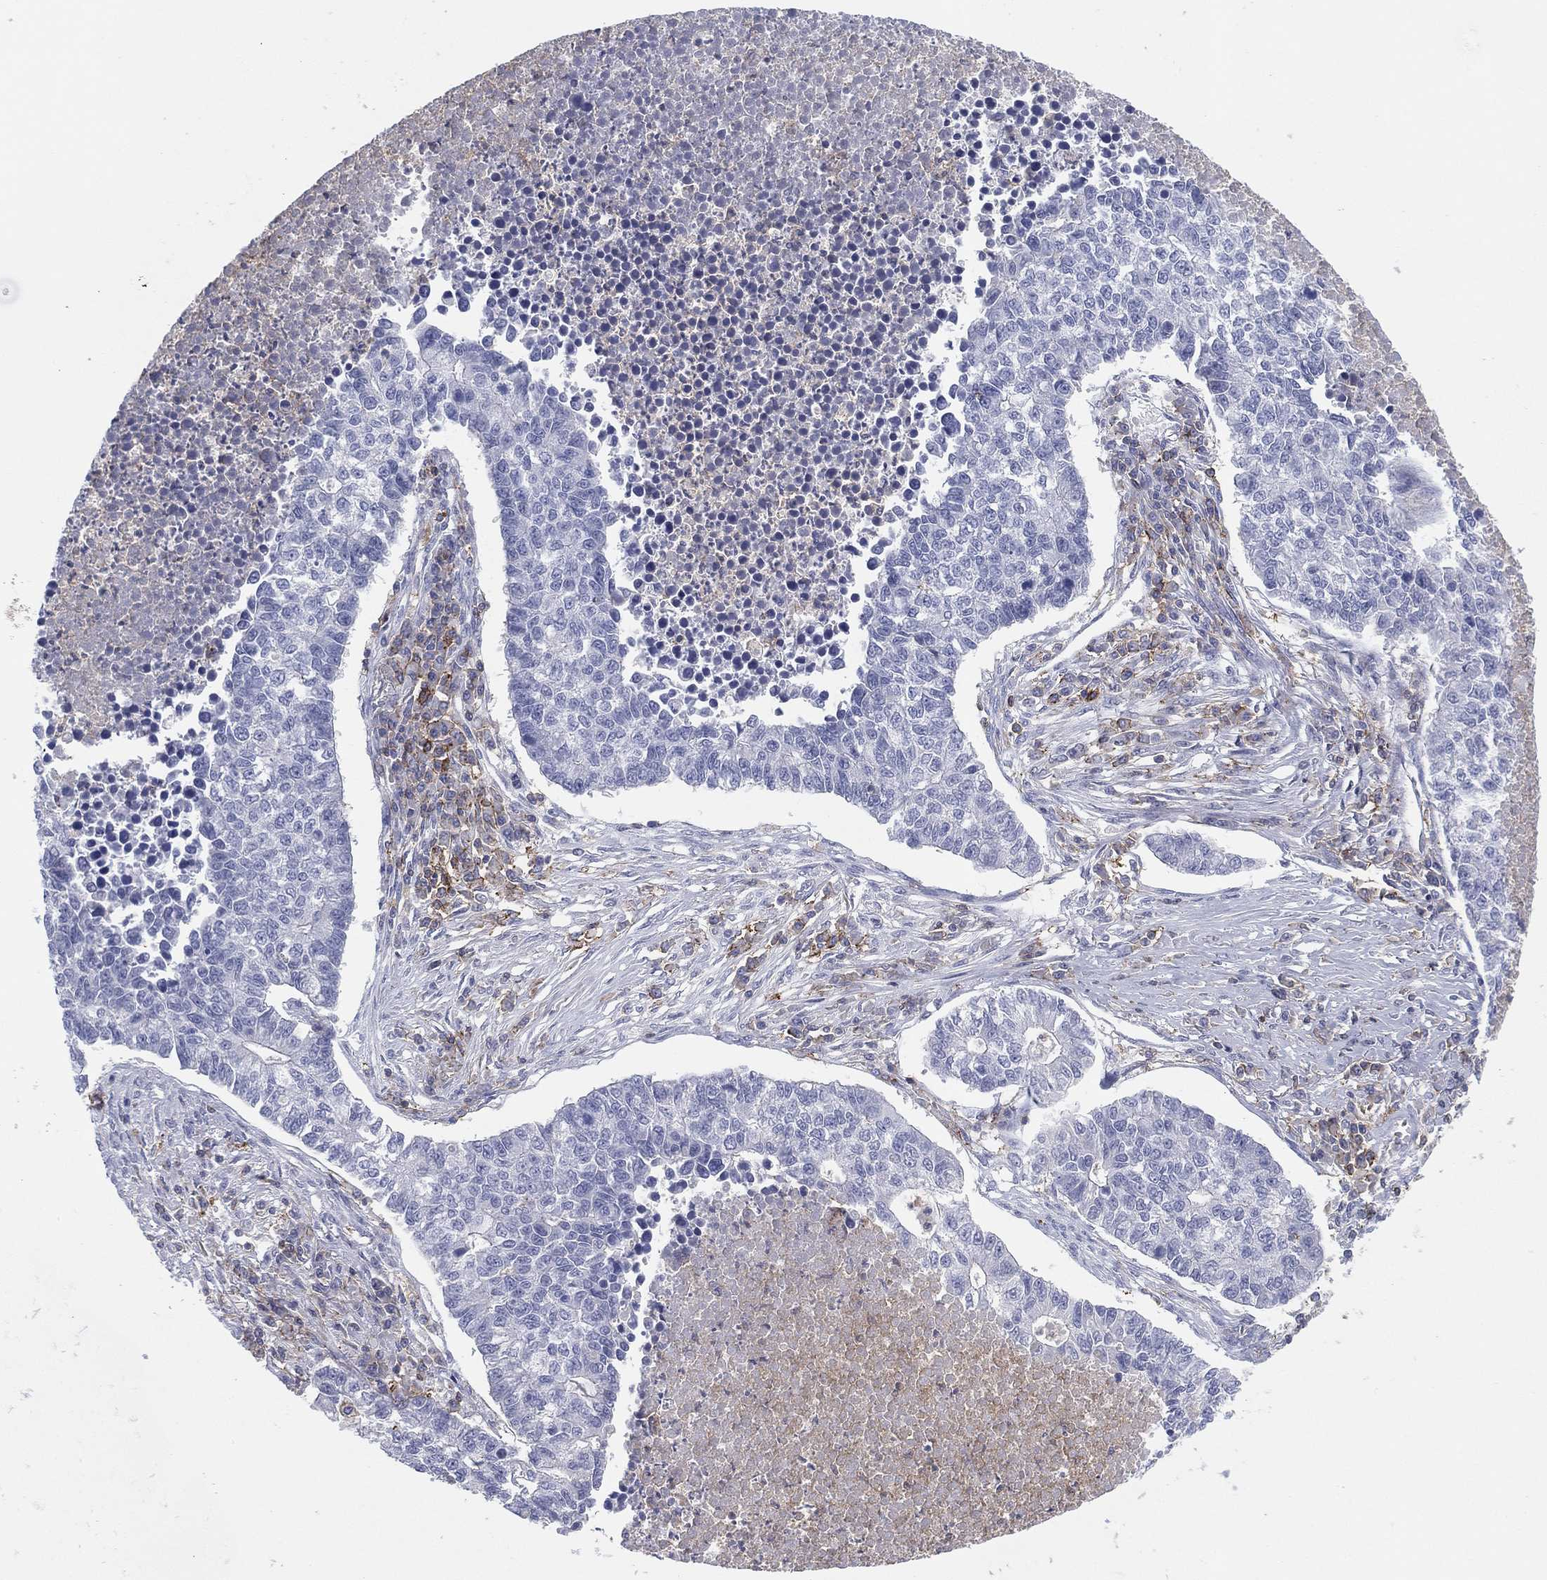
{"staining": {"intensity": "negative", "quantity": "none", "location": "none"}, "tissue": "lung cancer", "cell_type": "Tumor cells", "image_type": "cancer", "snomed": [{"axis": "morphology", "description": "Adenocarcinoma, NOS"}, {"axis": "topography", "description": "Lung"}], "caption": "DAB (3,3'-diaminobenzidine) immunohistochemical staining of human lung cancer shows no significant positivity in tumor cells.", "gene": "SELPLG", "patient": {"sex": "male", "age": 57}}